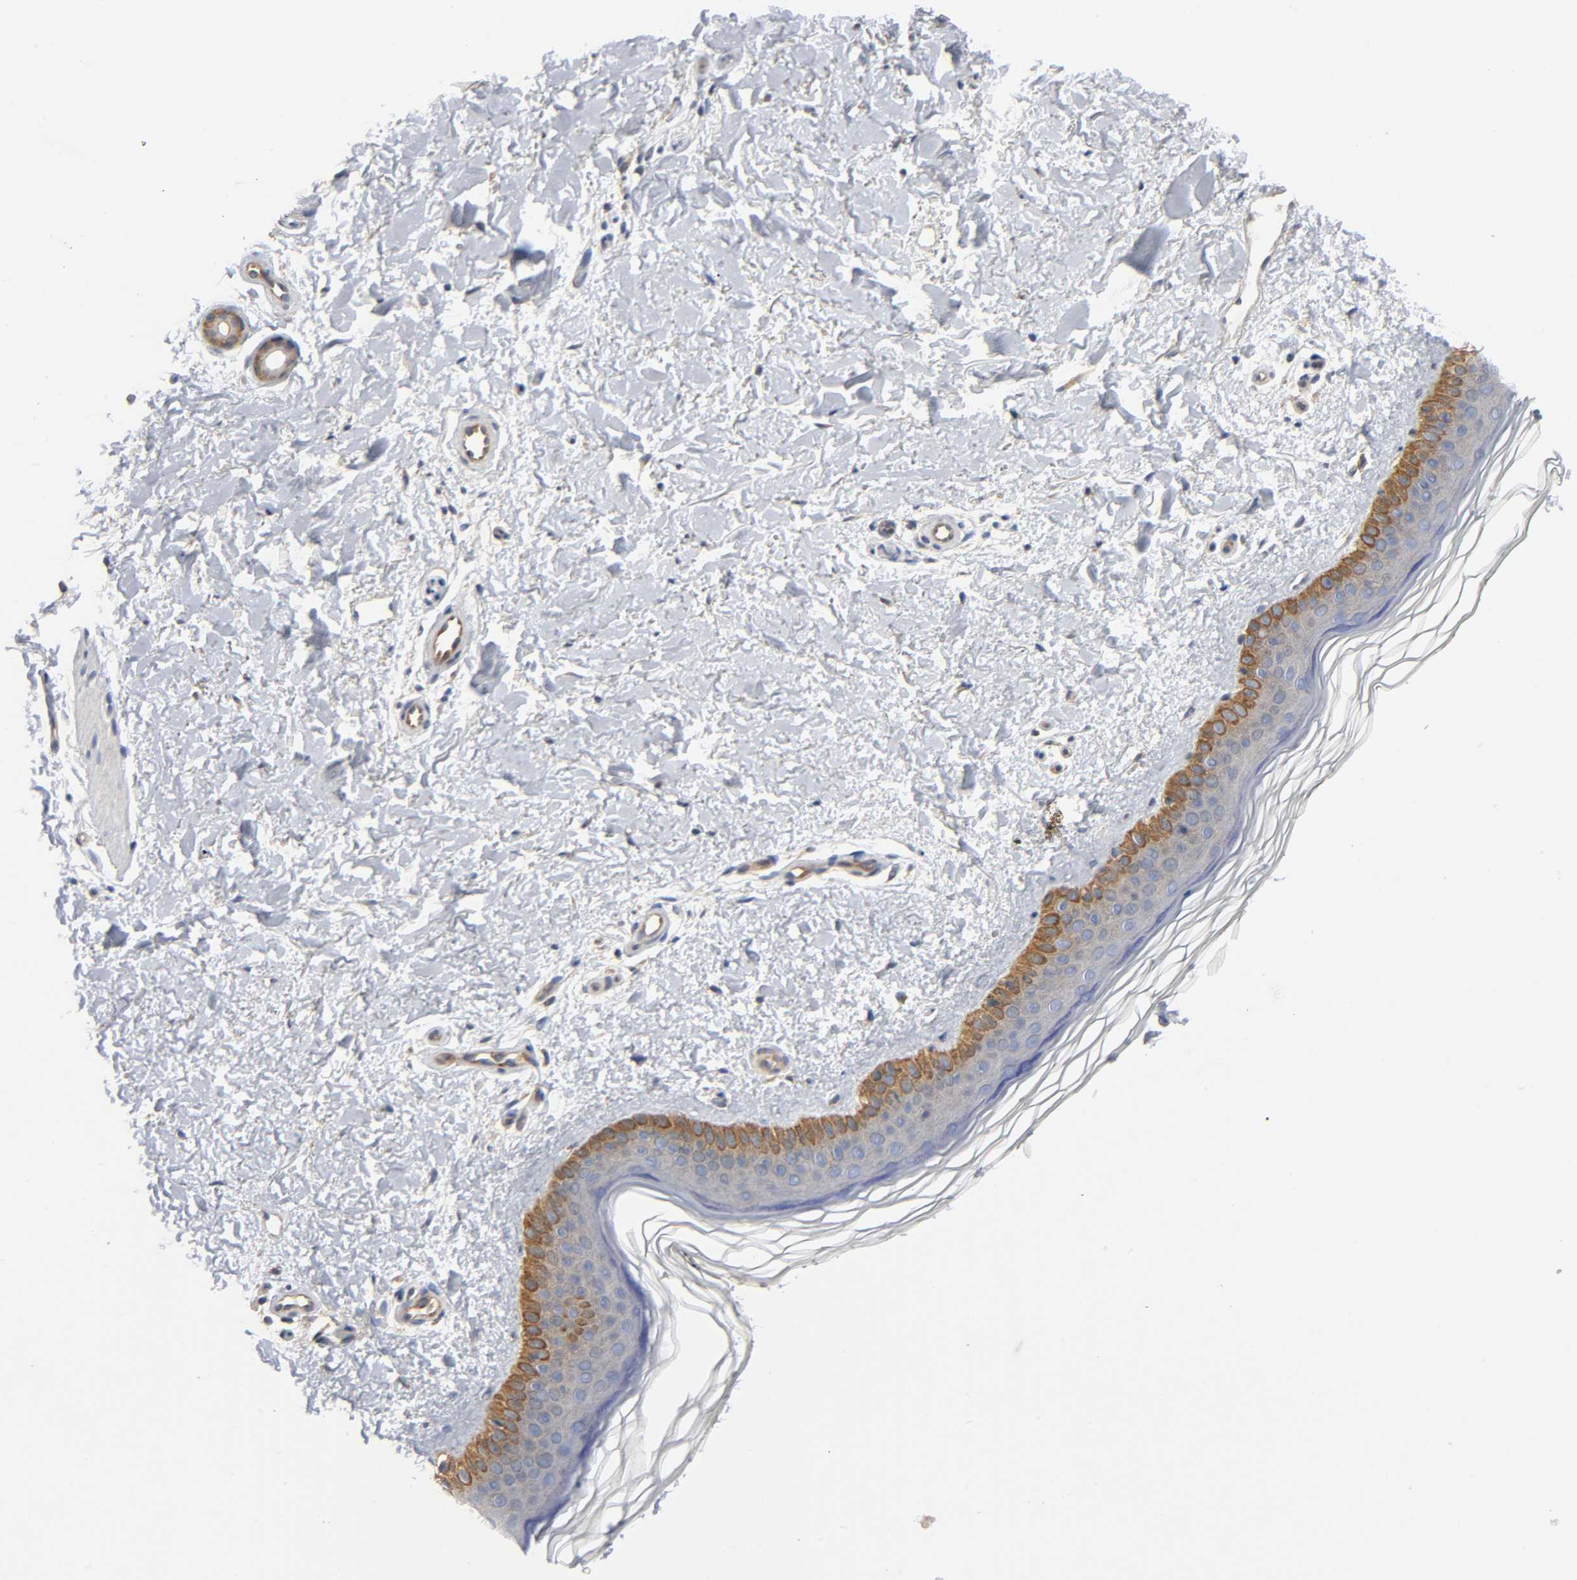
{"staining": {"intensity": "moderate", "quantity": "<25%", "location": "cytoplasmic/membranous"}, "tissue": "skin", "cell_type": "Fibroblasts", "image_type": "normal", "snomed": [{"axis": "morphology", "description": "Normal tissue, NOS"}, {"axis": "topography", "description": "Skin"}], "caption": "Immunohistochemical staining of unremarkable human skin reveals moderate cytoplasmic/membranous protein expression in about <25% of fibroblasts.", "gene": "HDAC6", "patient": {"sex": "female", "age": 19}}